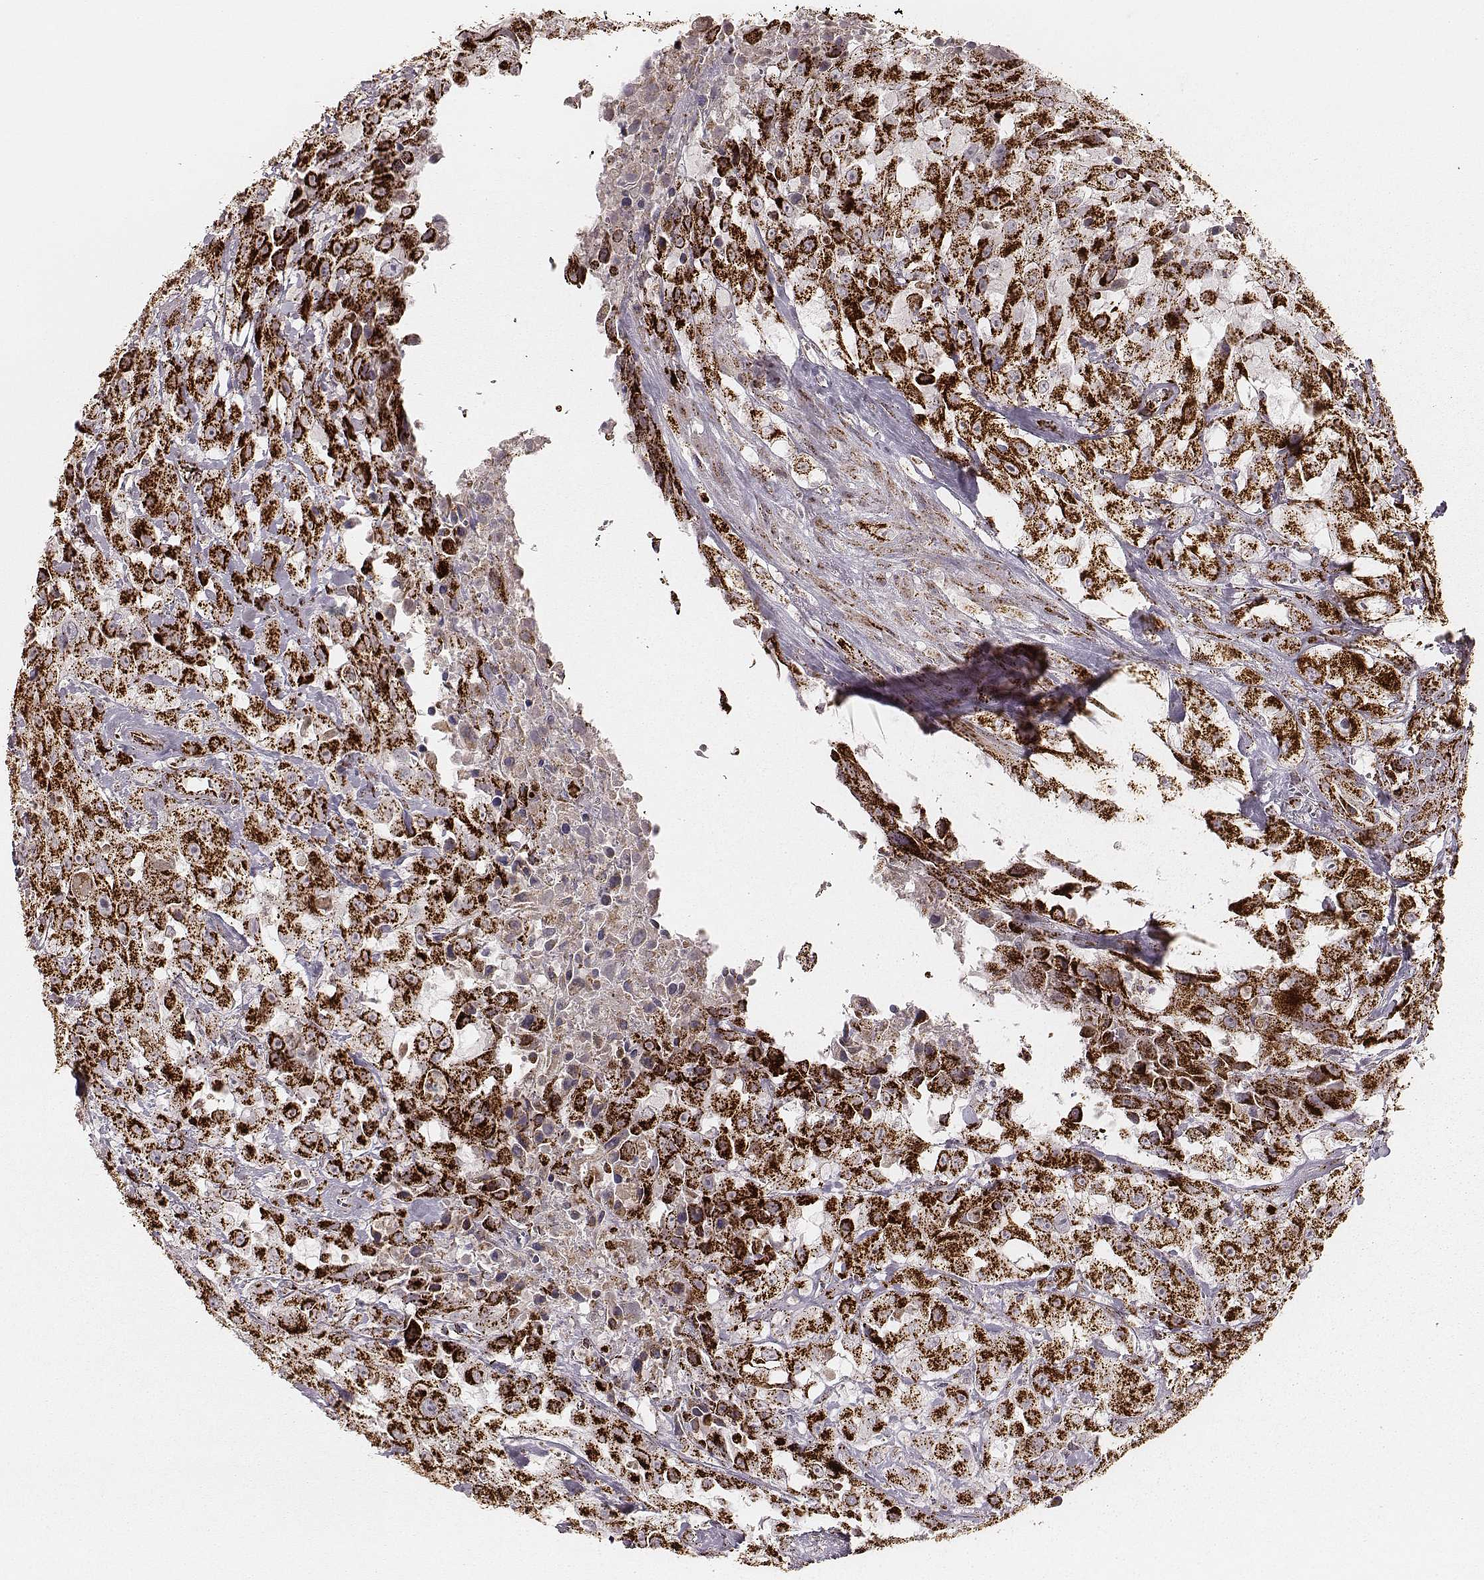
{"staining": {"intensity": "strong", "quantity": ">75%", "location": "cytoplasmic/membranous"}, "tissue": "urothelial cancer", "cell_type": "Tumor cells", "image_type": "cancer", "snomed": [{"axis": "morphology", "description": "Urothelial carcinoma, High grade"}, {"axis": "topography", "description": "Urinary bladder"}], "caption": "Strong cytoplasmic/membranous protein staining is present in about >75% of tumor cells in high-grade urothelial carcinoma. The protein of interest is stained brown, and the nuclei are stained in blue (DAB (3,3'-diaminobenzidine) IHC with brightfield microscopy, high magnification).", "gene": "TUFM", "patient": {"sex": "male", "age": 79}}